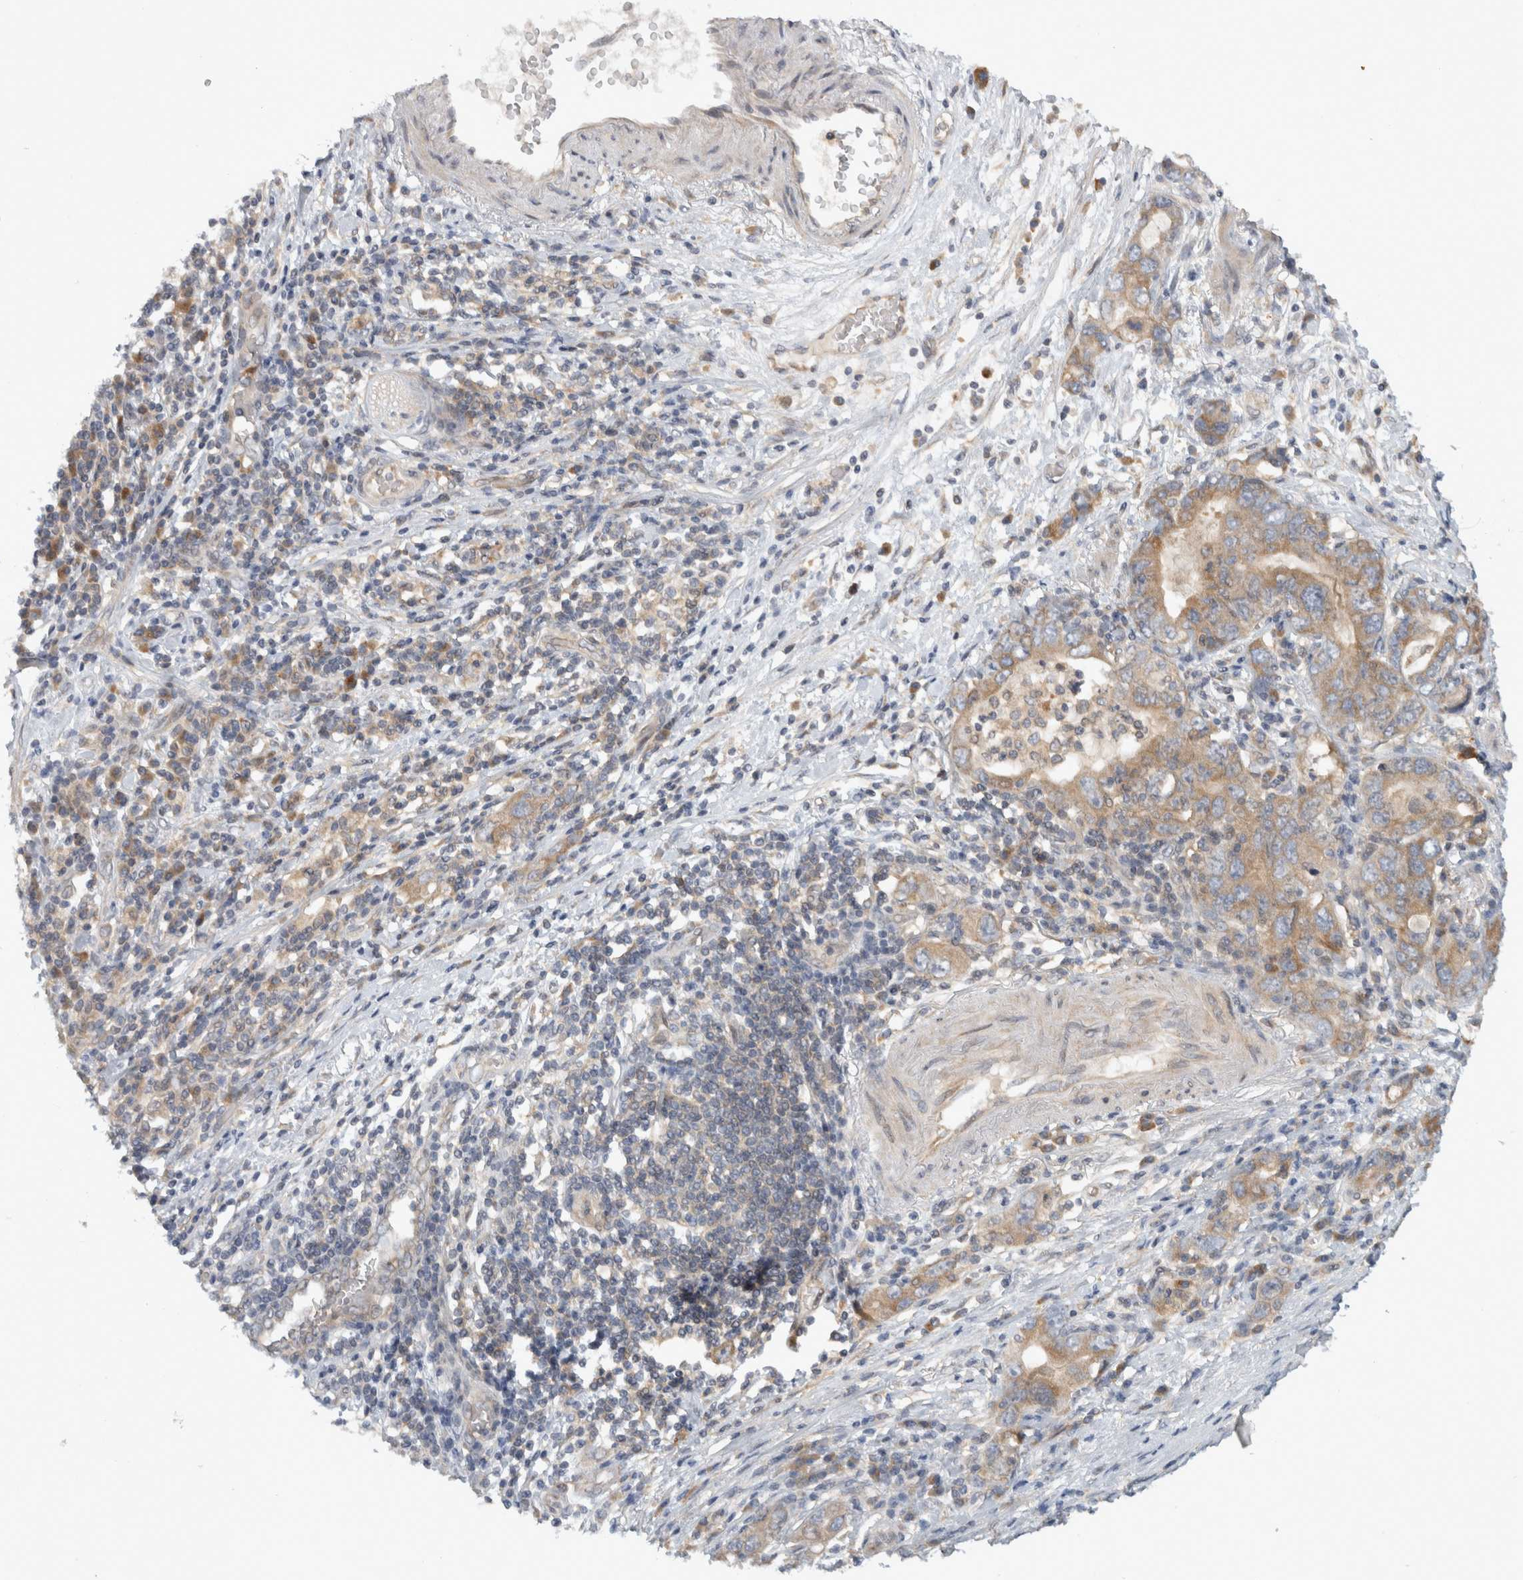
{"staining": {"intensity": "moderate", "quantity": ">75%", "location": "cytoplasmic/membranous"}, "tissue": "stomach cancer", "cell_type": "Tumor cells", "image_type": "cancer", "snomed": [{"axis": "morphology", "description": "Adenocarcinoma, NOS"}, {"axis": "topography", "description": "Stomach, lower"}], "caption": "Immunohistochemical staining of human stomach cancer (adenocarcinoma) shows moderate cytoplasmic/membranous protein staining in about >75% of tumor cells. Nuclei are stained in blue.", "gene": "VEPH1", "patient": {"sex": "female", "age": 93}}